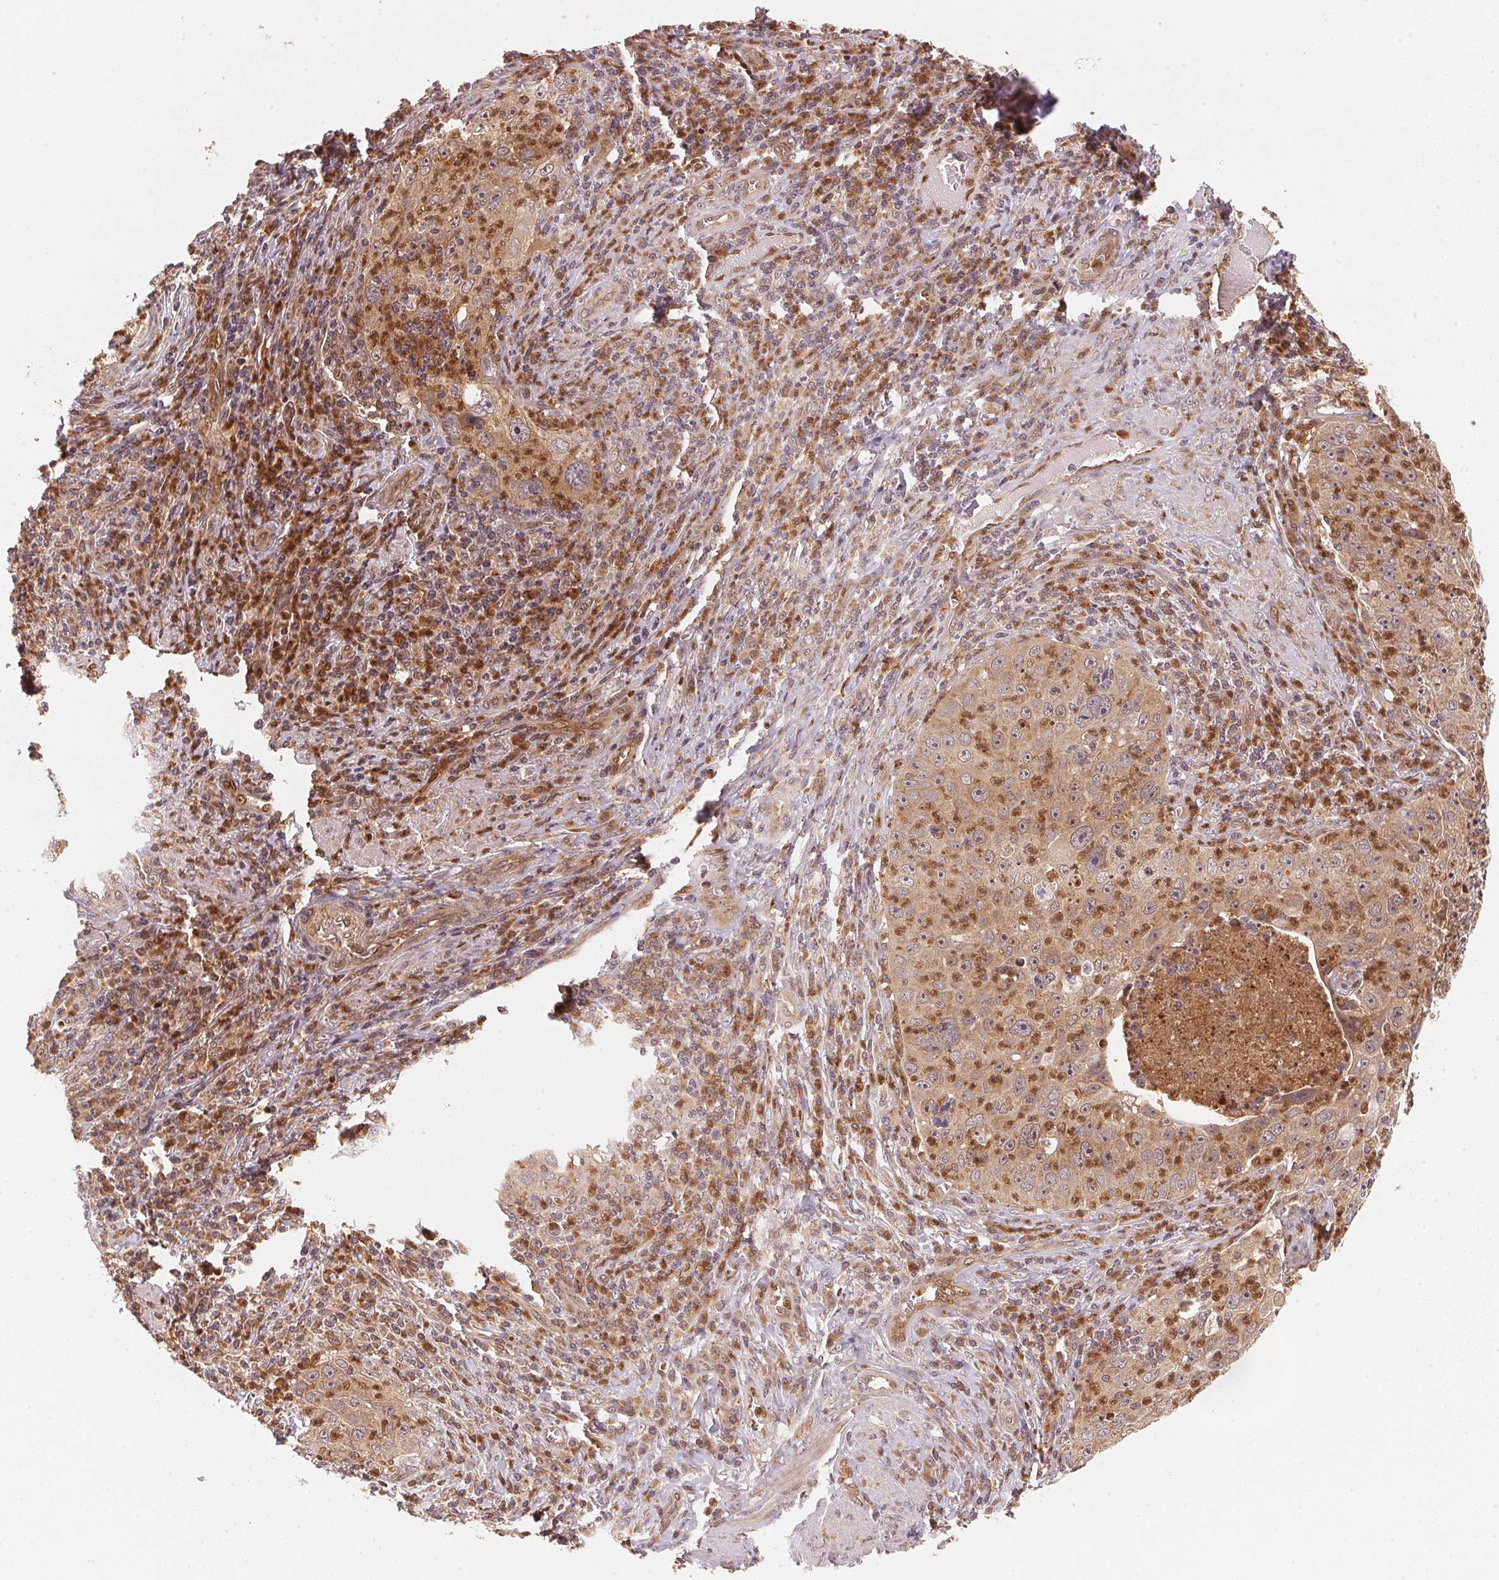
{"staining": {"intensity": "moderate", "quantity": ">75%", "location": "cytoplasmic/membranous,nuclear"}, "tissue": "cervical cancer", "cell_type": "Tumor cells", "image_type": "cancer", "snomed": [{"axis": "morphology", "description": "Squamous cell carcinoma, NOS"}, {"axis": "topography", "description": "Cervix"}], "caption": "A brown stain labels moderate cytoplasmic/membranous and nuclear expression of a protein in cervical cancer tumor cells. Nuclei are stained in blue.", "gene": "CCDC102B", "patient": {"sex": "female", "age": 30}}